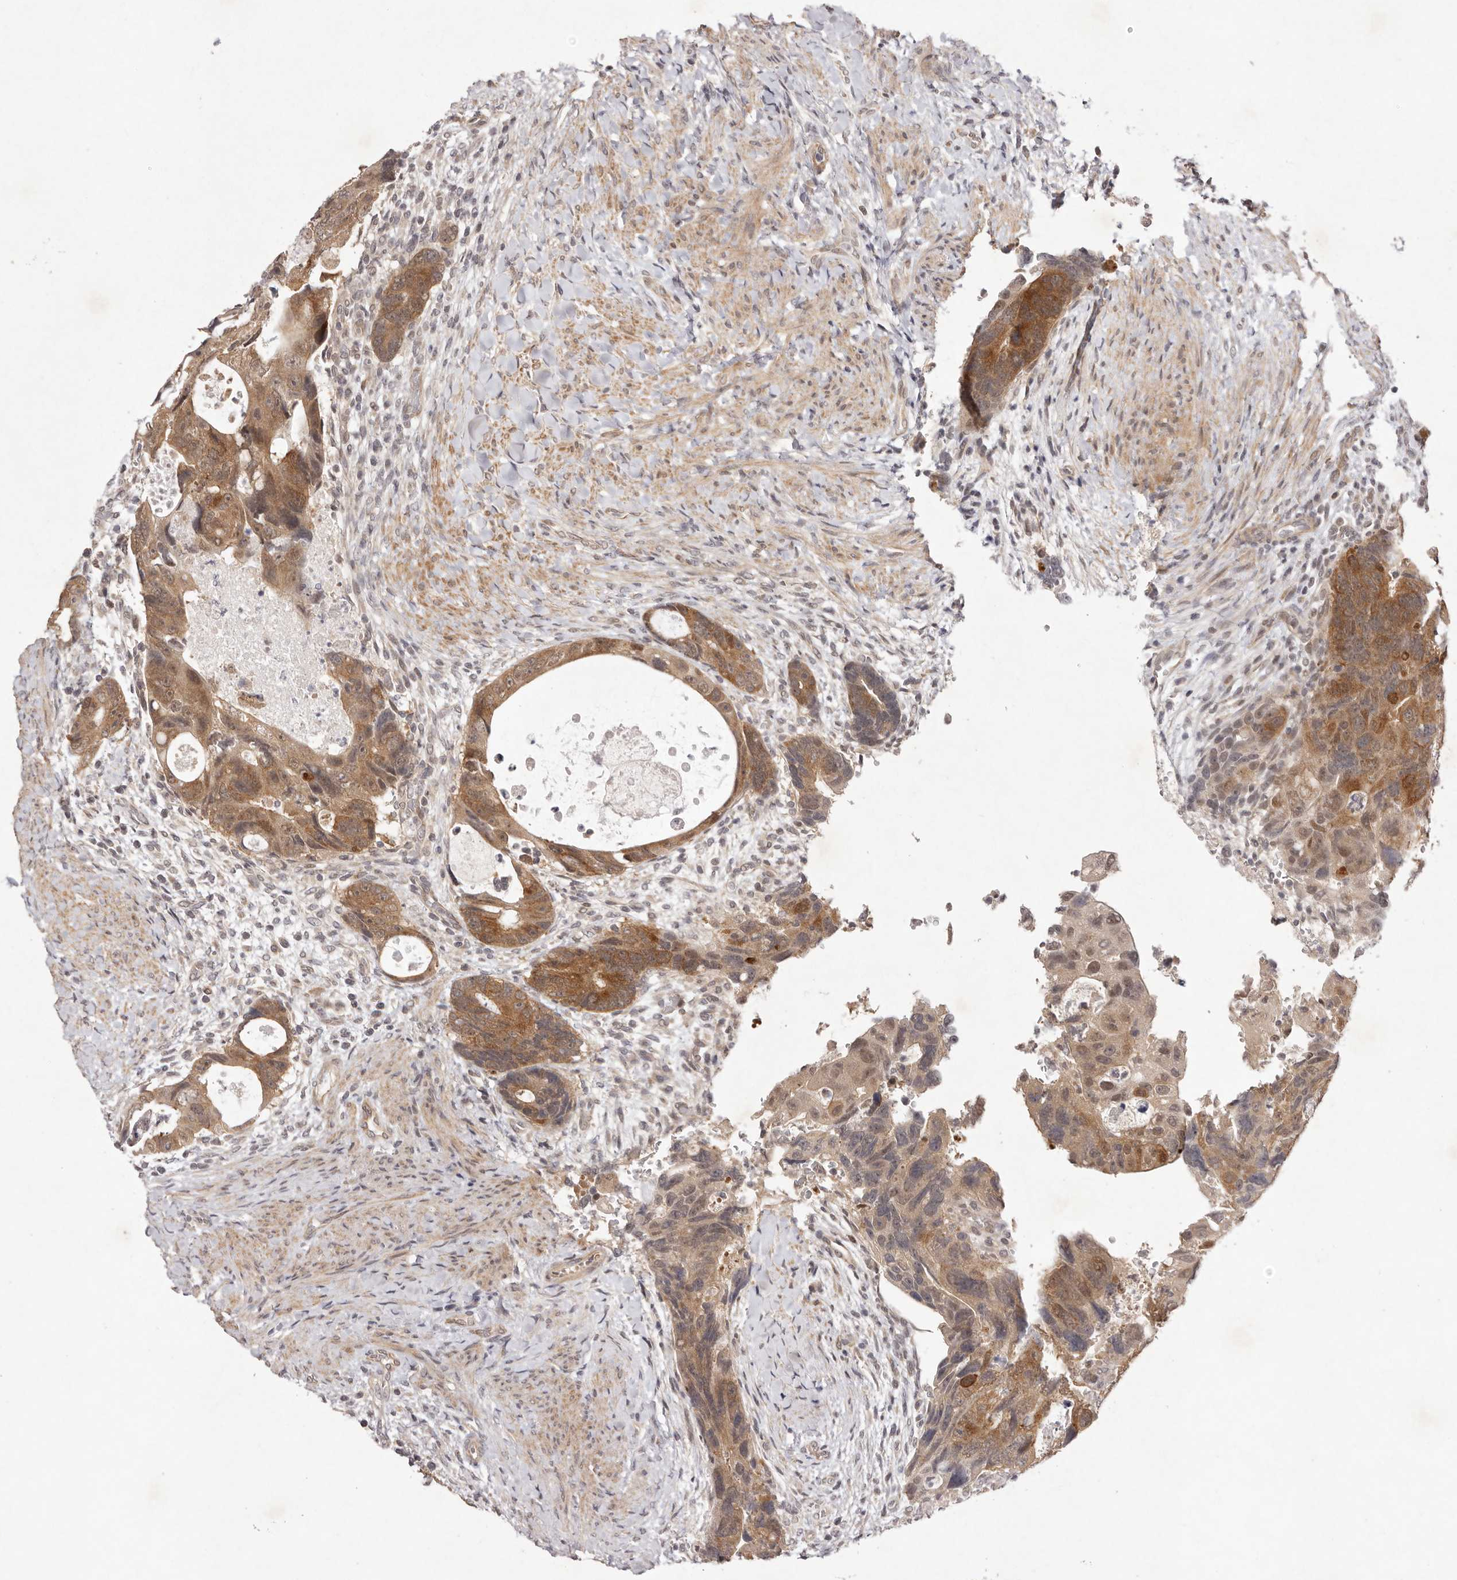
{"staining": {"intensity": "moderate", "quantity": ">75%", "location": "cytoplasmic/membranous,nuclear"}, "tissue": "colorectal cancer", "cell_type": "Tumor cells", "image_type": "cancer", "snomed": [{"axis": "morphology", "description": "Adenocarcinoma, NOS"}, {"axis": "topography", "description": "Rectum"}], "caption": "Immunohistochemical staining of colorectal cancer (adenocarcinoma) reveals medium levels of moderate cytoplasmic/membranous and nuclear protein staining in approximately >75% of tumor cells. Nuclei are stained in blue.", "gene": "BUD31", "patient": {"sex": "male", "age": 59}}